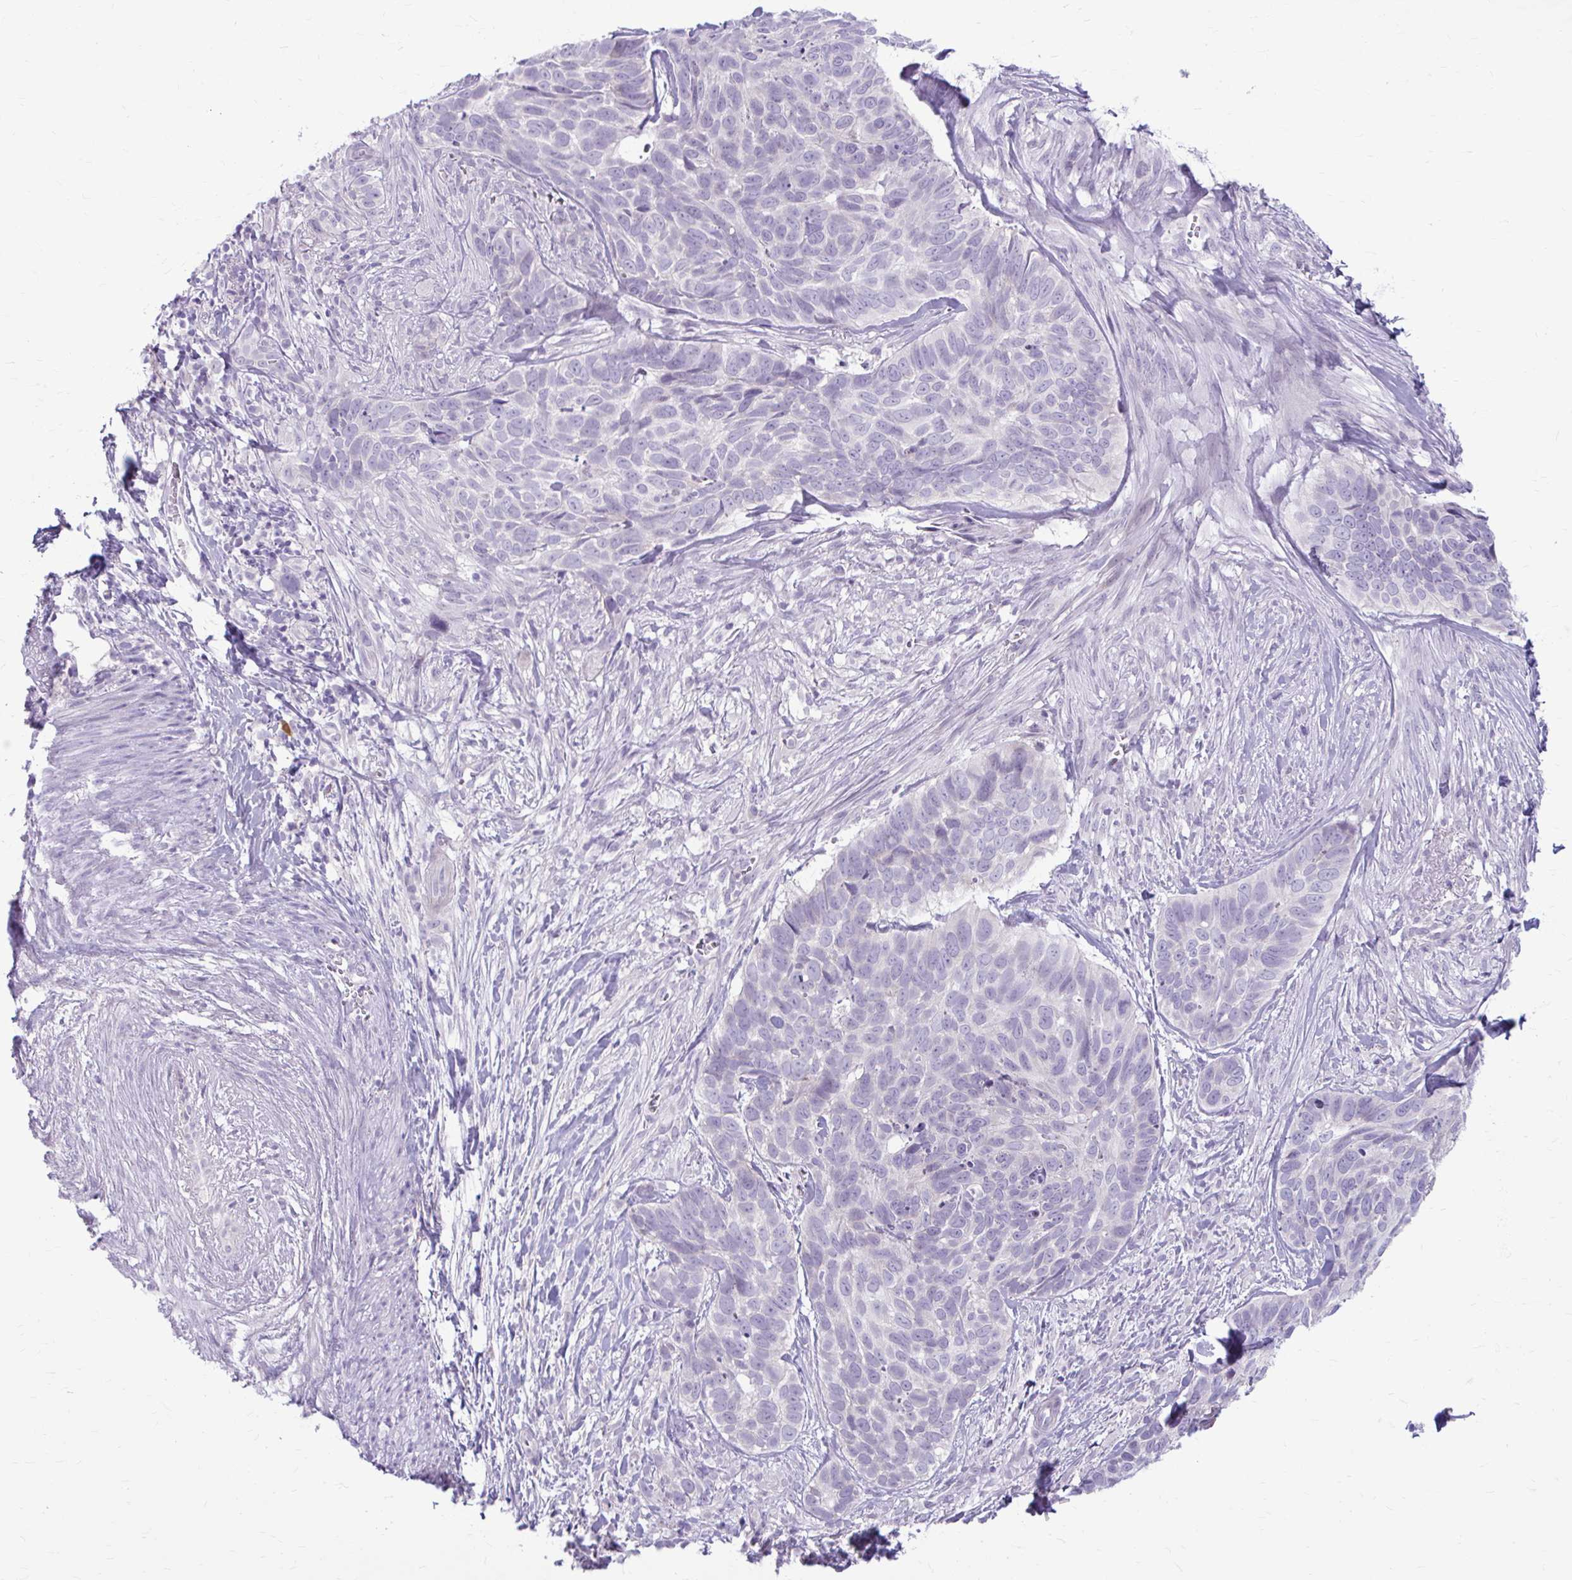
{"staining": {"intensity": "negative", "quantity": "none", "location": "none"}, "tissue": "skin cancer", "cell_type": "Tumor cells", "image_type": "cancer", "snomed": [{"axis": "morphology", "description": "Basal cell carcinoma"}, {"axis": "topography", "description": "Skin"}], "caption": "A histopathology image of human skin cancer is negative for staining in tumor cells. Brightfield microscopy of immunohistochemistry (IHC) stained with DAB (3,3'-diaminobenzidine) (brown) and hematoxylin (blue), captured at high magnification.", "gene": "CHIA", "patient": {"sex": "female", "age": 82}}